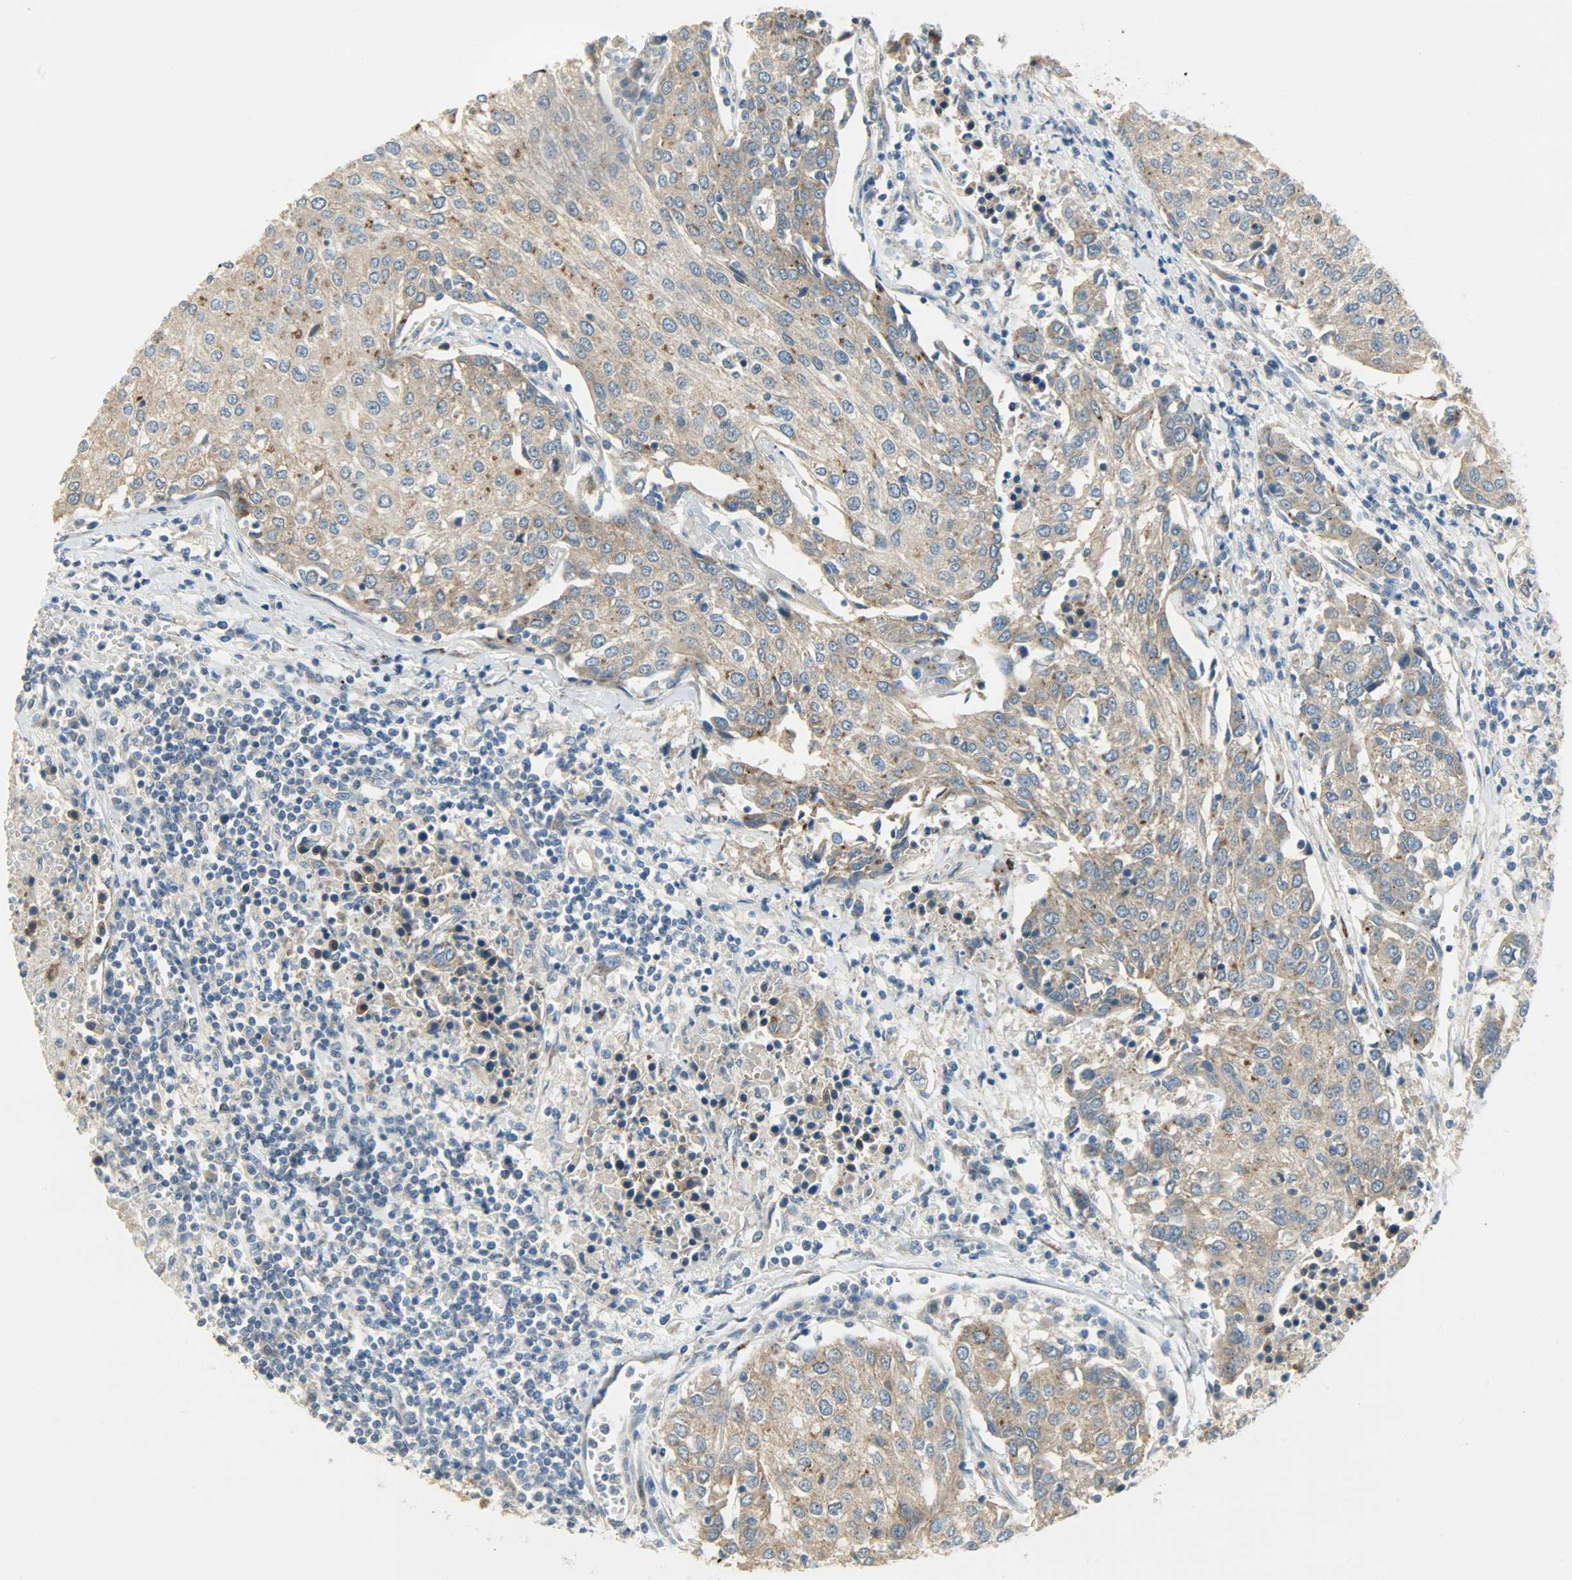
{"staining": {"intensity": "weak", "quantity": ">75%", "location": "cytoplasmic/membranous"}, "tissue": "urothelial cancer", "cell_type": "Tumor cells", "image_type": "cancer", "snomed": [{"axis": "morphology", "description": "Urothelial carcinoma, High grade"}, {"axis": "topography", "description": "Urinary bladder"}], "caption": "Tumor cells display low levels of weak cytoplasmic/membranous expression in approximately >75% of cells in human urothelial cancer.", "gene": "KIAA1217", "patient": {"sex": "female", "age": 85}}